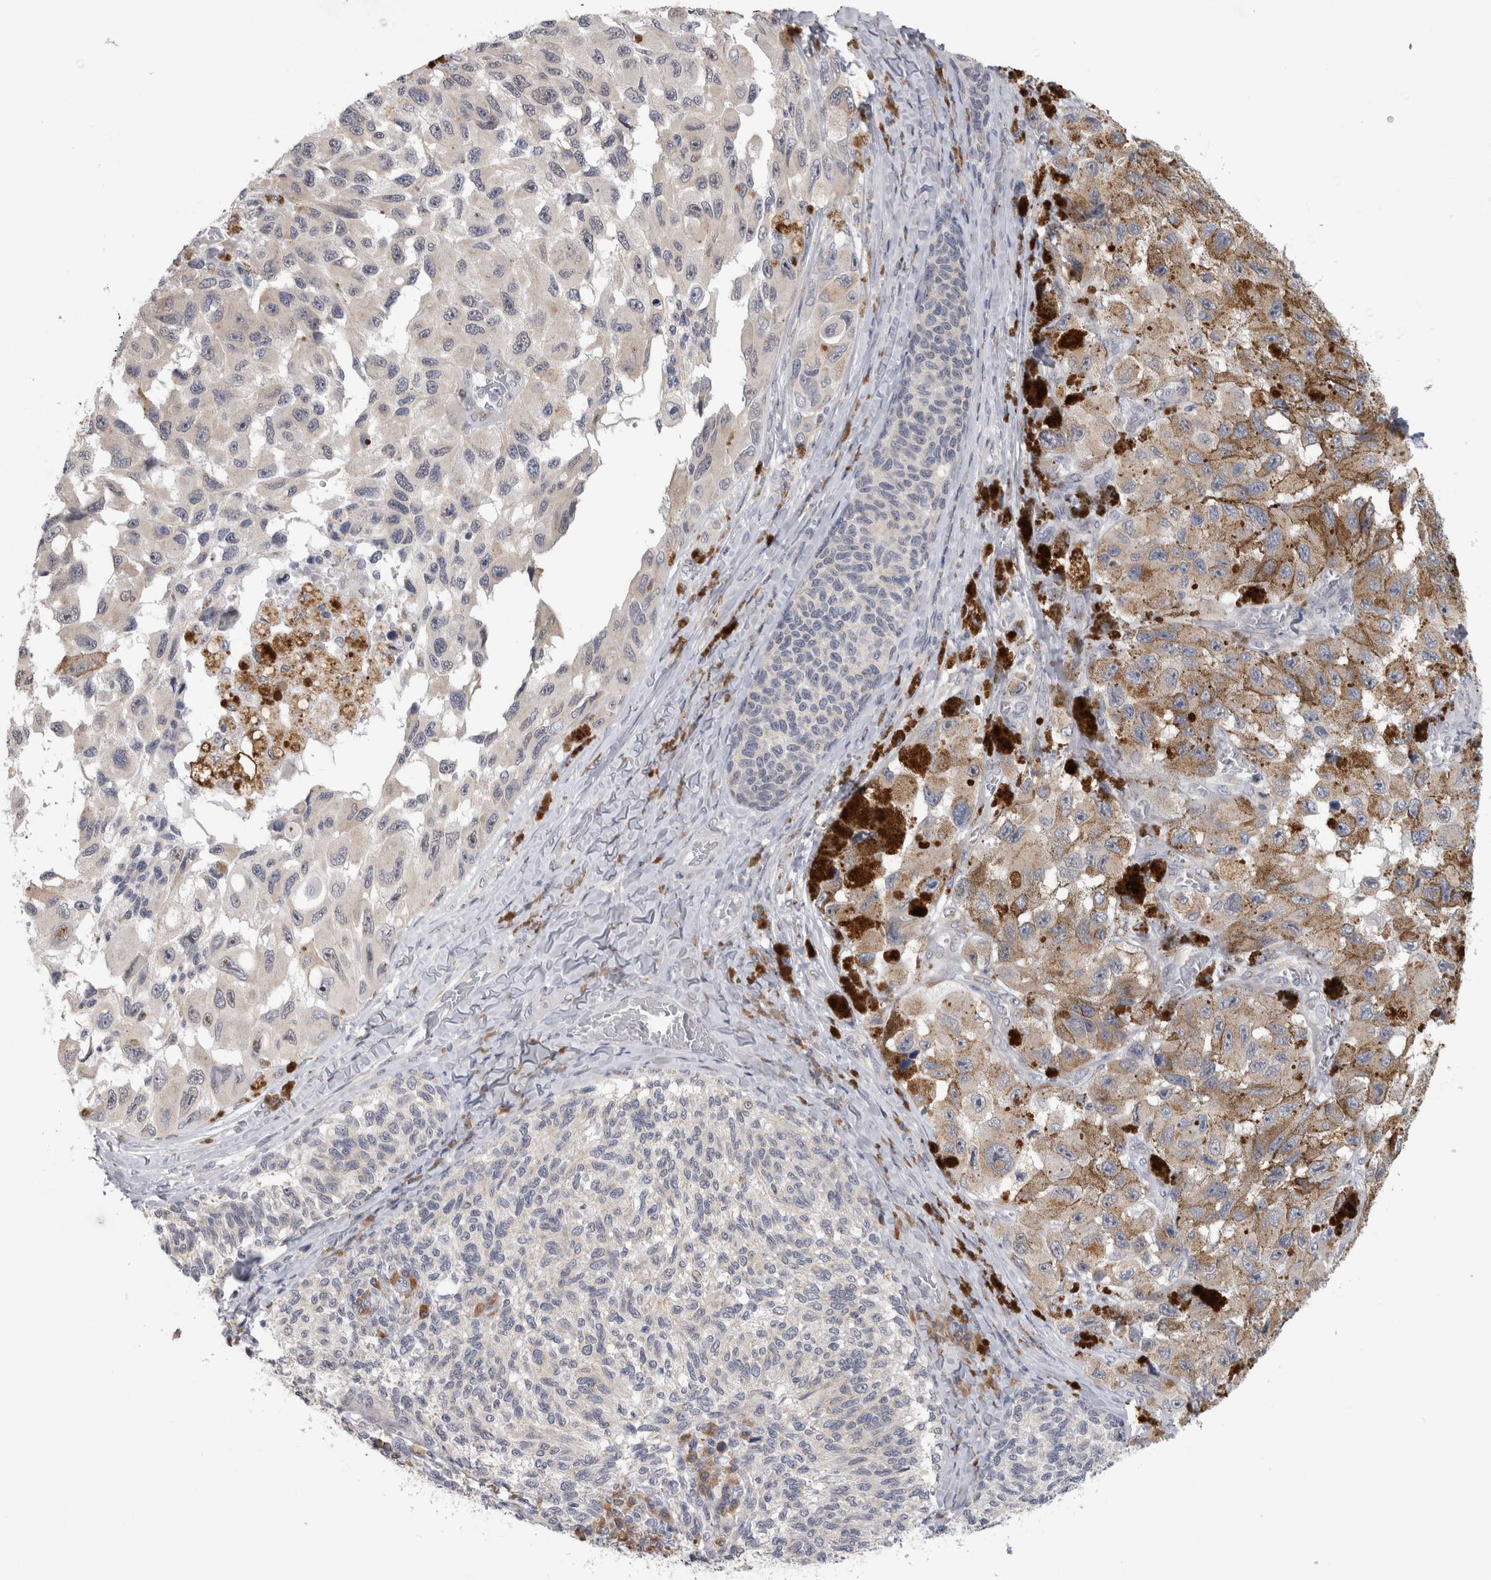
{"staining": {"intensity": "negative", "quantity": "none", "location": "none"}, "tissue": "melanoma", "cell_type": "Tumor cells", "image_type": "cancer", "snomed": [{"axis": "morphology", "description": "Malignant melanoma, NOS"}, {"axis": "topography", "description": "Skin"}], "caption": "The image exhibits no significant positivity in tumor cells of malignant melanoma. The staining is performed using DAB brown chromogen with nuclei counter-stained in using hematoxylin.", "gene": "TMEM242", "patient": {"sex": "female", "age": 73}}